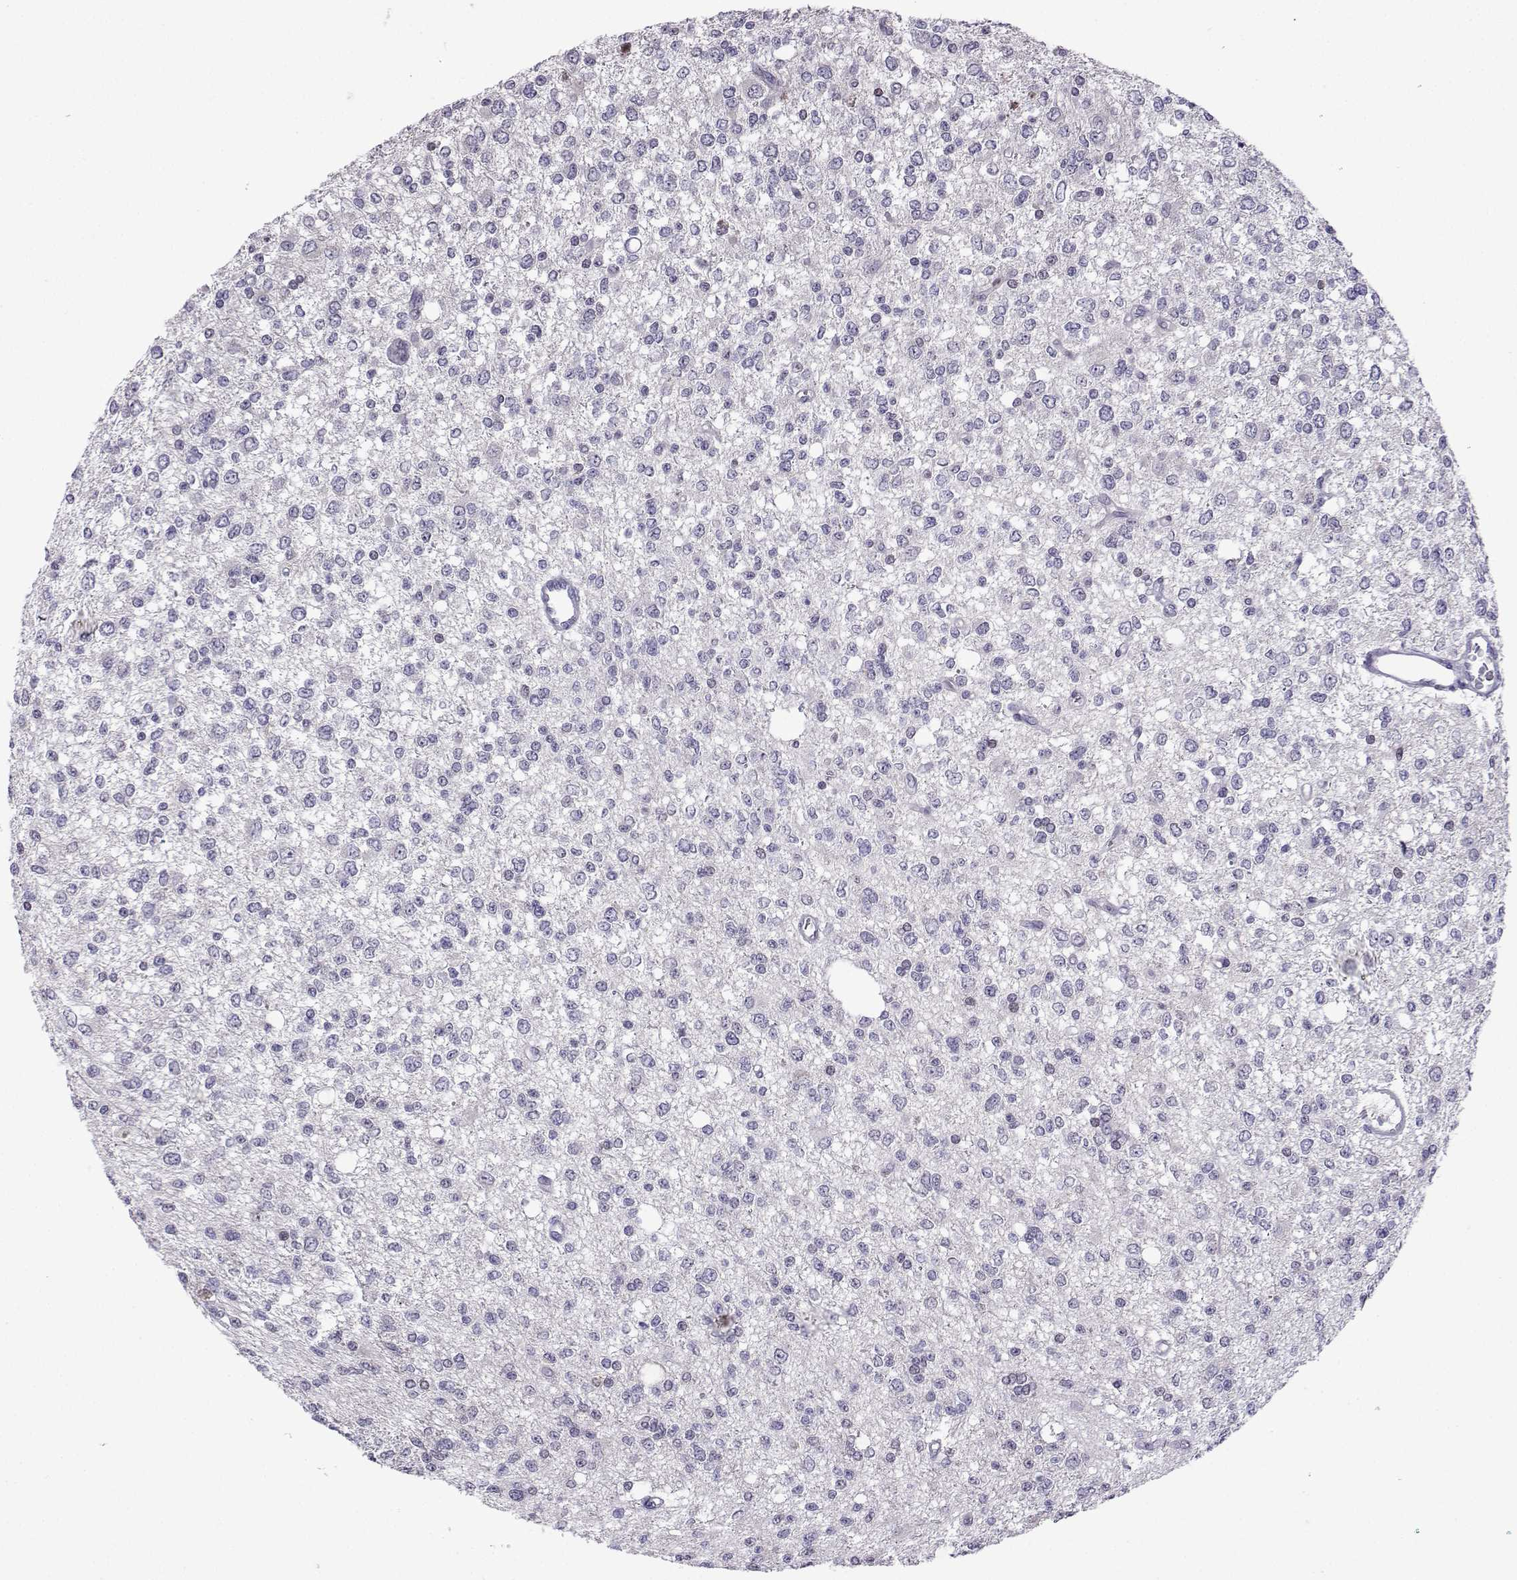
{"staining": {"intensity": "negative", "quantity": "none", "location": "none"}, "tissue": "glioma", "cell_type": "Tumor cells", "image_type": "cancer", "snomed": [{"axis": "morphology", "description": "Glioma, malignant, Low grade"}, {"axis": "topography", "description": "Brain"}], "caption": "High magnification brightfield microscopy of low-grade glioma (malignant) stained with DAB (3,3'-diaminobenzidine) (brown) and counterstained with hematoxylin (blue): tumor cells show no significant expression. Nuclei are stained in blue.", "gene": "CFAP70", "patient": {"sex": "male", "age": 67}}